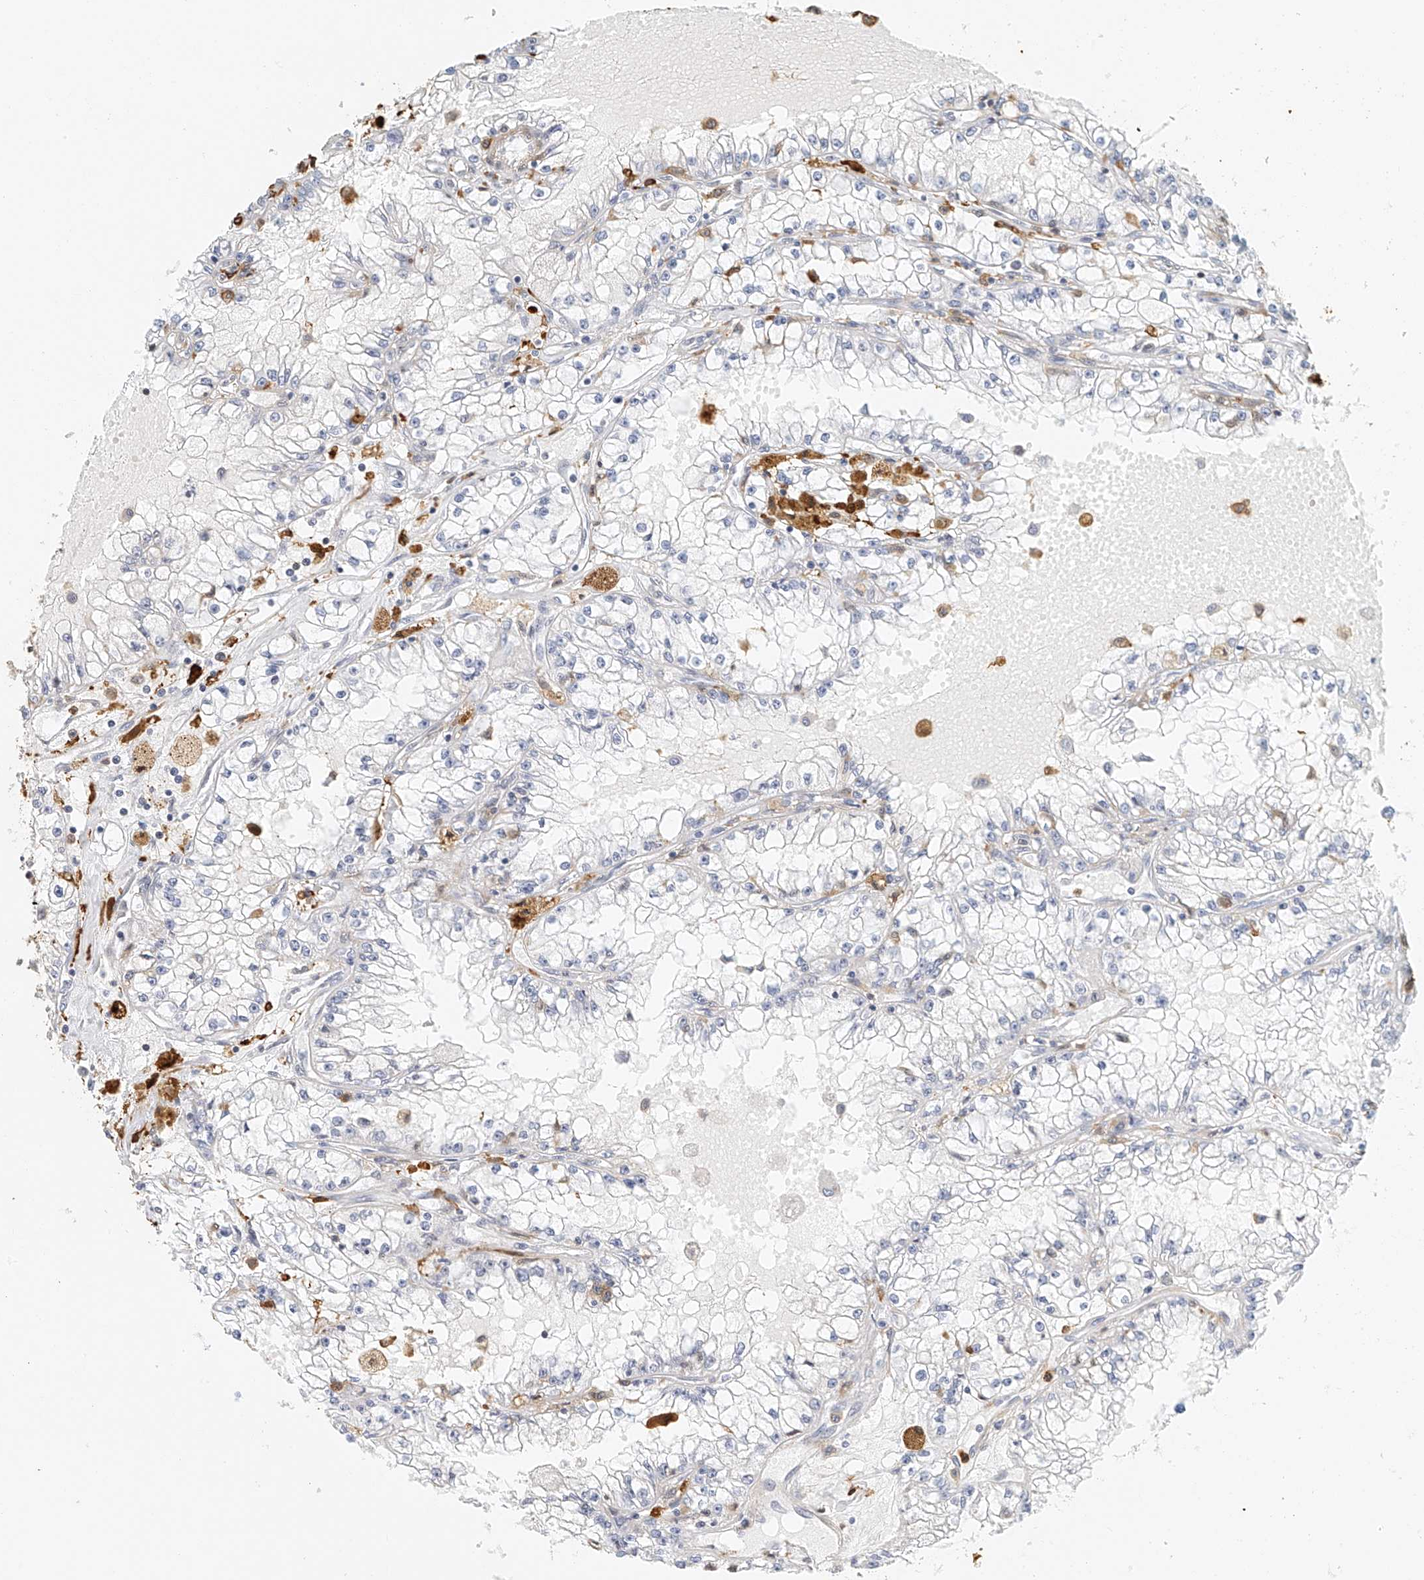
{"staining": {"intensity": "negative", "quantity": "none", "location": "none"}, "tissue": "renal cancer", "cell_type": "Tumor cells", "image_type": "cancer", "snomed": [{"axis": "morphology", "description": "Adenocarcinoma, NOS"}, {"axis": "topography", "description": "Kidney"}], "caption": "This is an immunohistochemistry (IHC) photomicrograph of renal cancer. There is no staining in tumor cells.", "gene": "MICAL1", "patient": {"sex": "male", "age": 56}}